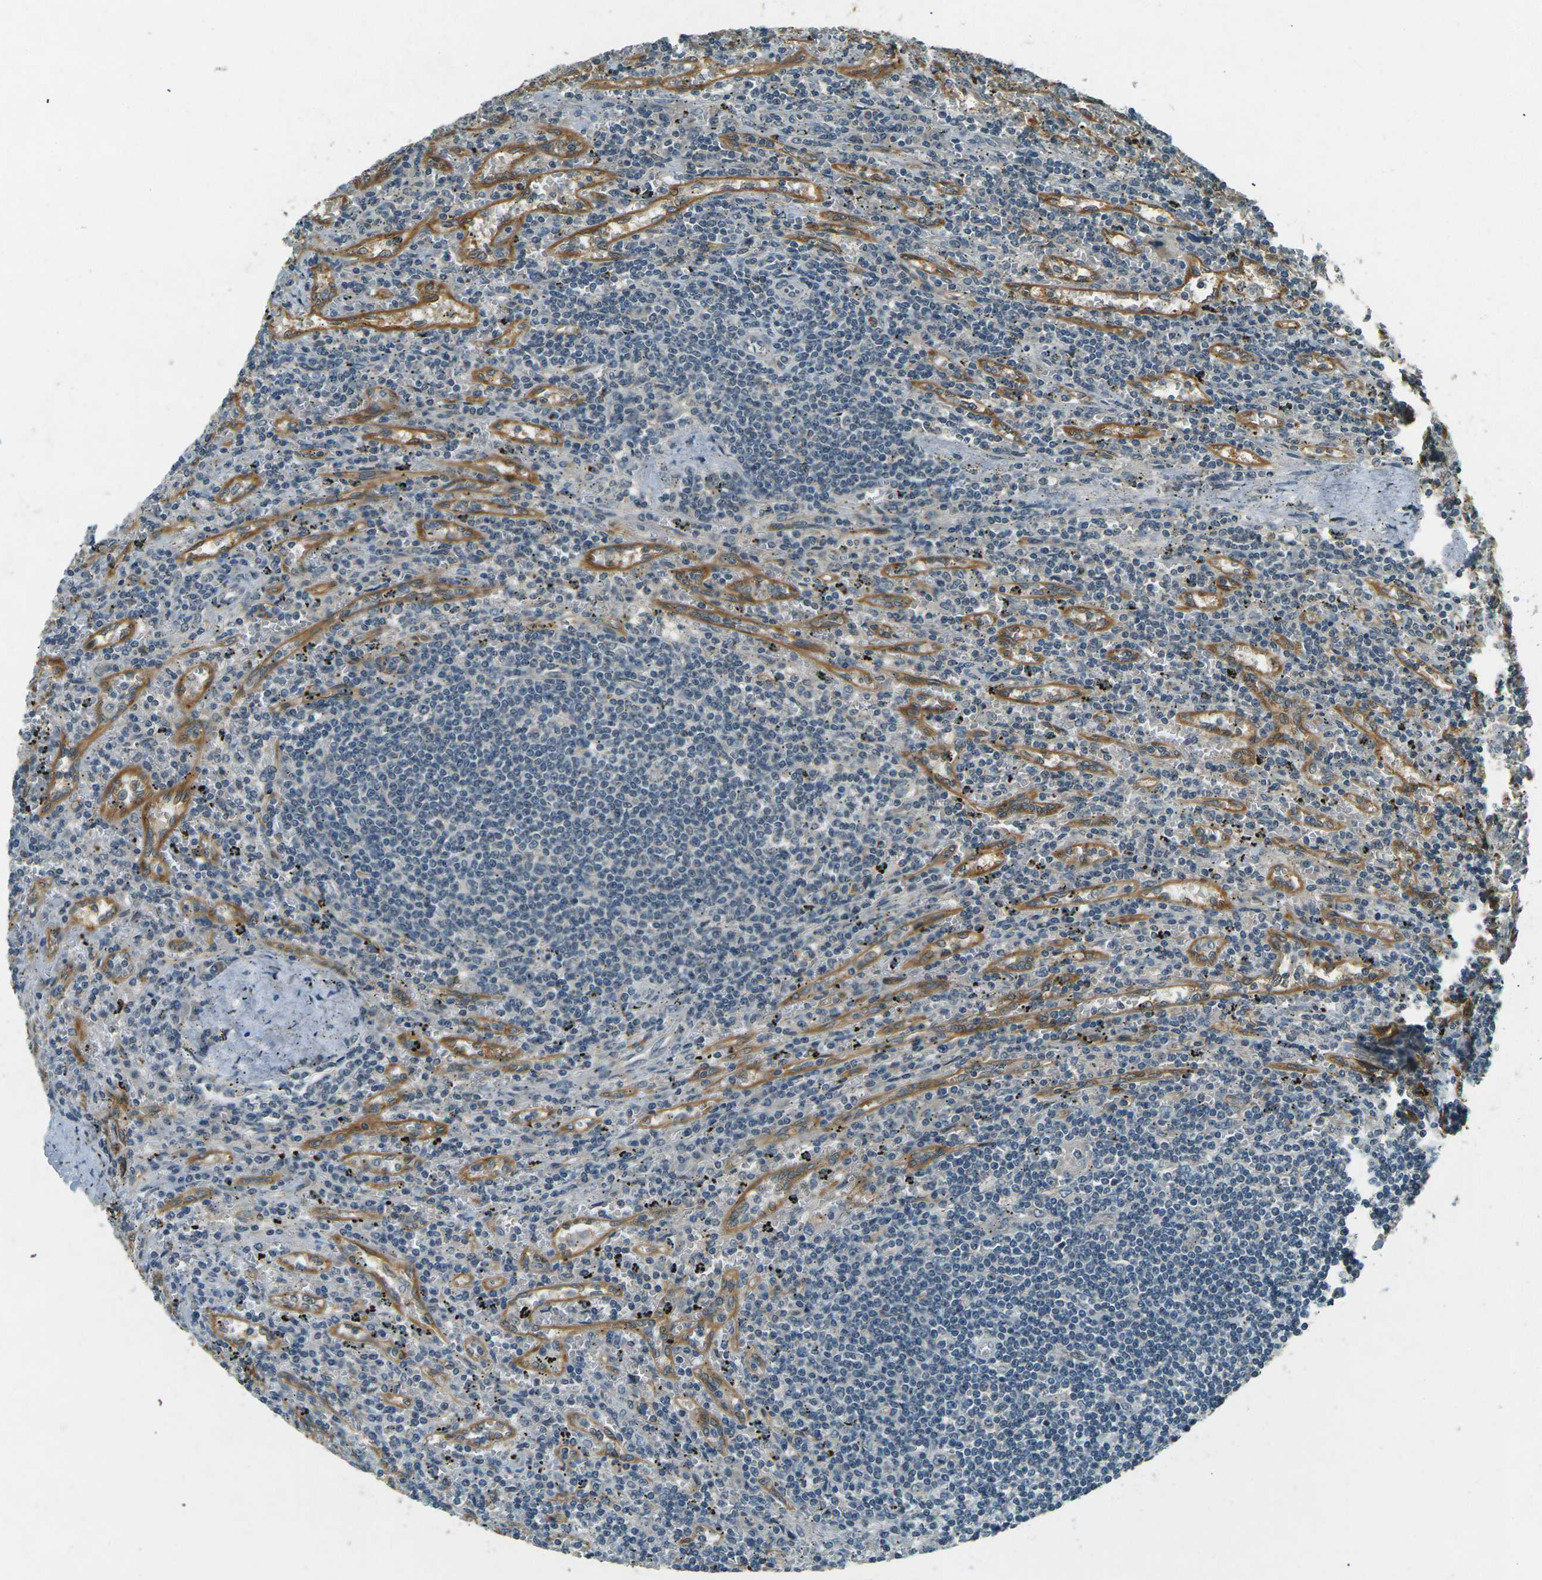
{"staining": {"intensity": "negative", "quantity": "none", "location": "none"}, "tissue": "lymphoma", "cell_type": "Tumor cells", "image_type": "cancer", "snomed": [{"axis": "morphology", "description": "Malignant lymphoma, non-Hodgkin's type, Low grade"}, {"axis": "topography", "description": "Spleen"}], "caption": "Histopathology image shows no significant protein positivity in tumor cells of lymphoma.", "gene": "PDE2A", "patient": {"sex": "male", "age": 76}}